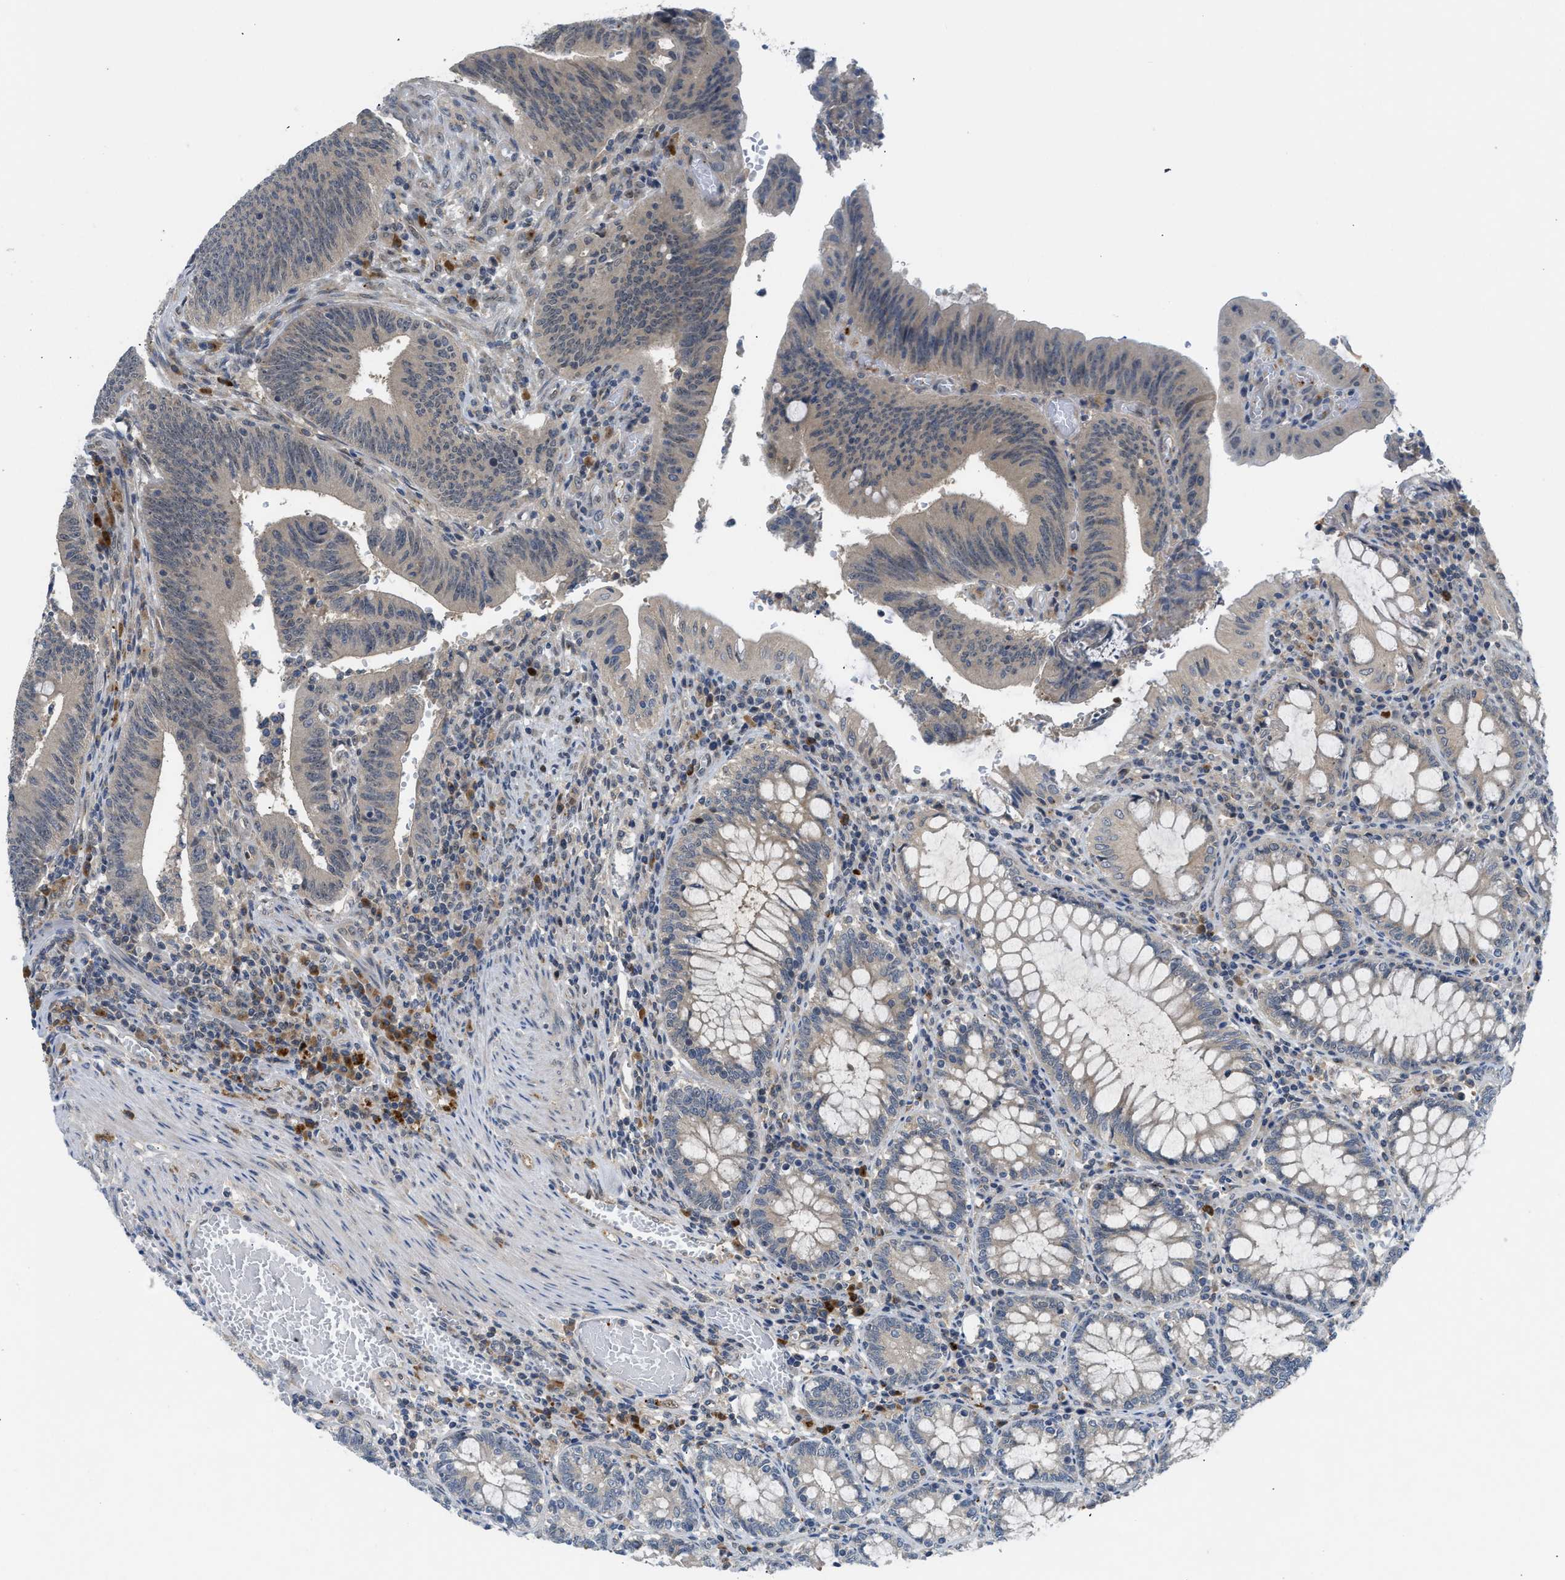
{"staining": {"intensity": "weak", "quantity": "<25%", "location": "cytoplasmic/membranous"}, "tissue": "colorectal cancer", "cell_type": "Tumor cells", "image_type": "cancer", "snomed": [{"axis": "morphology", "description": "Normal tissue, NOS"}, {"axis": "morphology", "description": "Adenocarcinoma, NOS"}, {"axis": "topography", "description": "Rectum"}], "caption": "IHC of colorectal cancer displays no staining in tumor cells. Nuclei are stained in blue.", "gene": "ZNF251", "patient": {"sex": "female", "age": 66}}